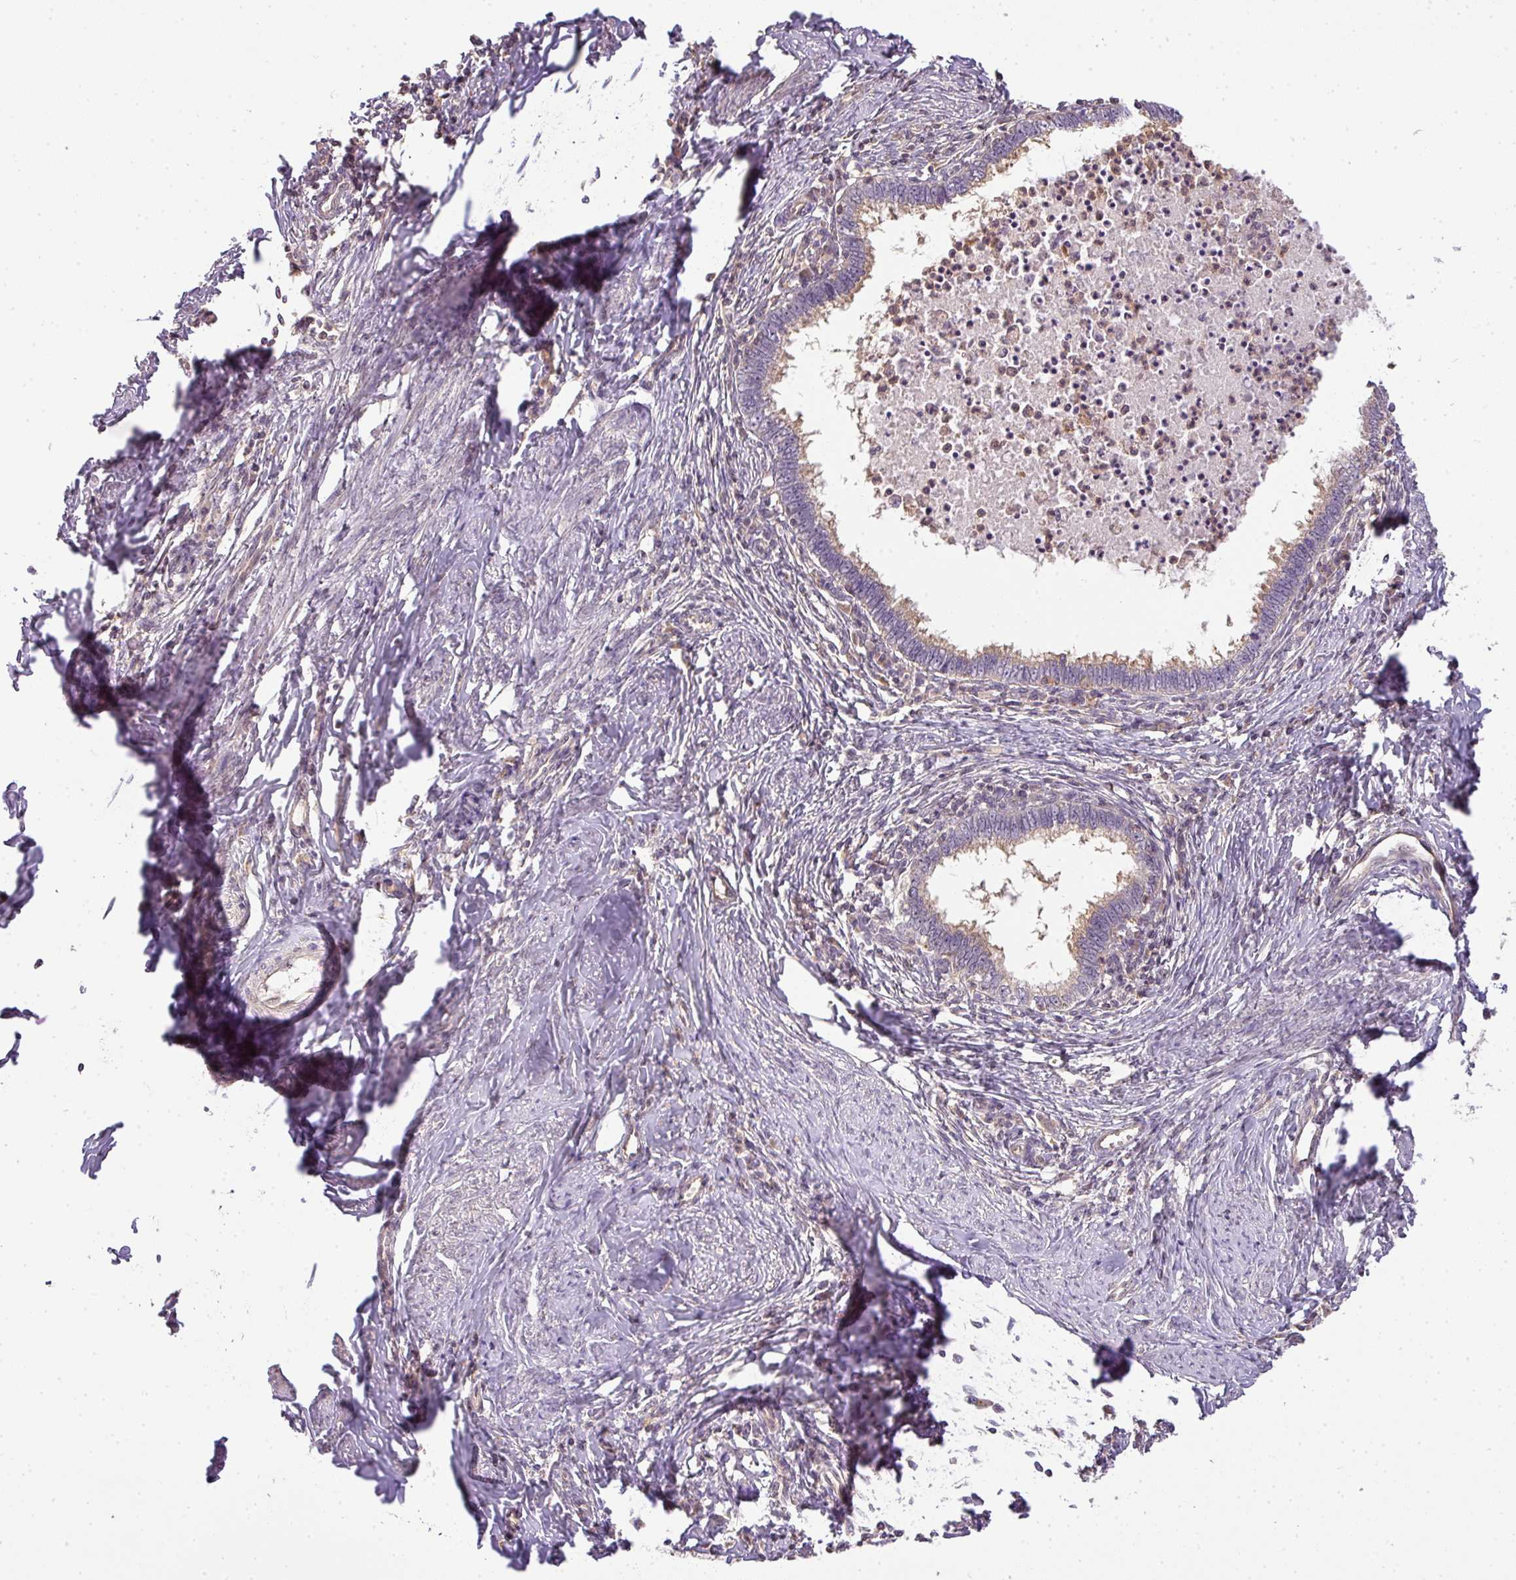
{"staining": {"intensity": "negative", "quantity": "none", "location": "none"}, "tissue": "cervical cancer", "cell_type": "Tumor cells", "image_type": "cancer", "snomed": [{"axis": "morphology", "description": "Adenocarcinoma, NOS"}, {"axis": "topography", "description": "Cervix"}], "caption": "Immunohistochemistry histopathology image of cervical adenocarcinoma stained for a protein (brown), which exhibits no staining in tumor cells.", "gene": "TCL1B", "patient": {"sex": "female", "age": 36}}